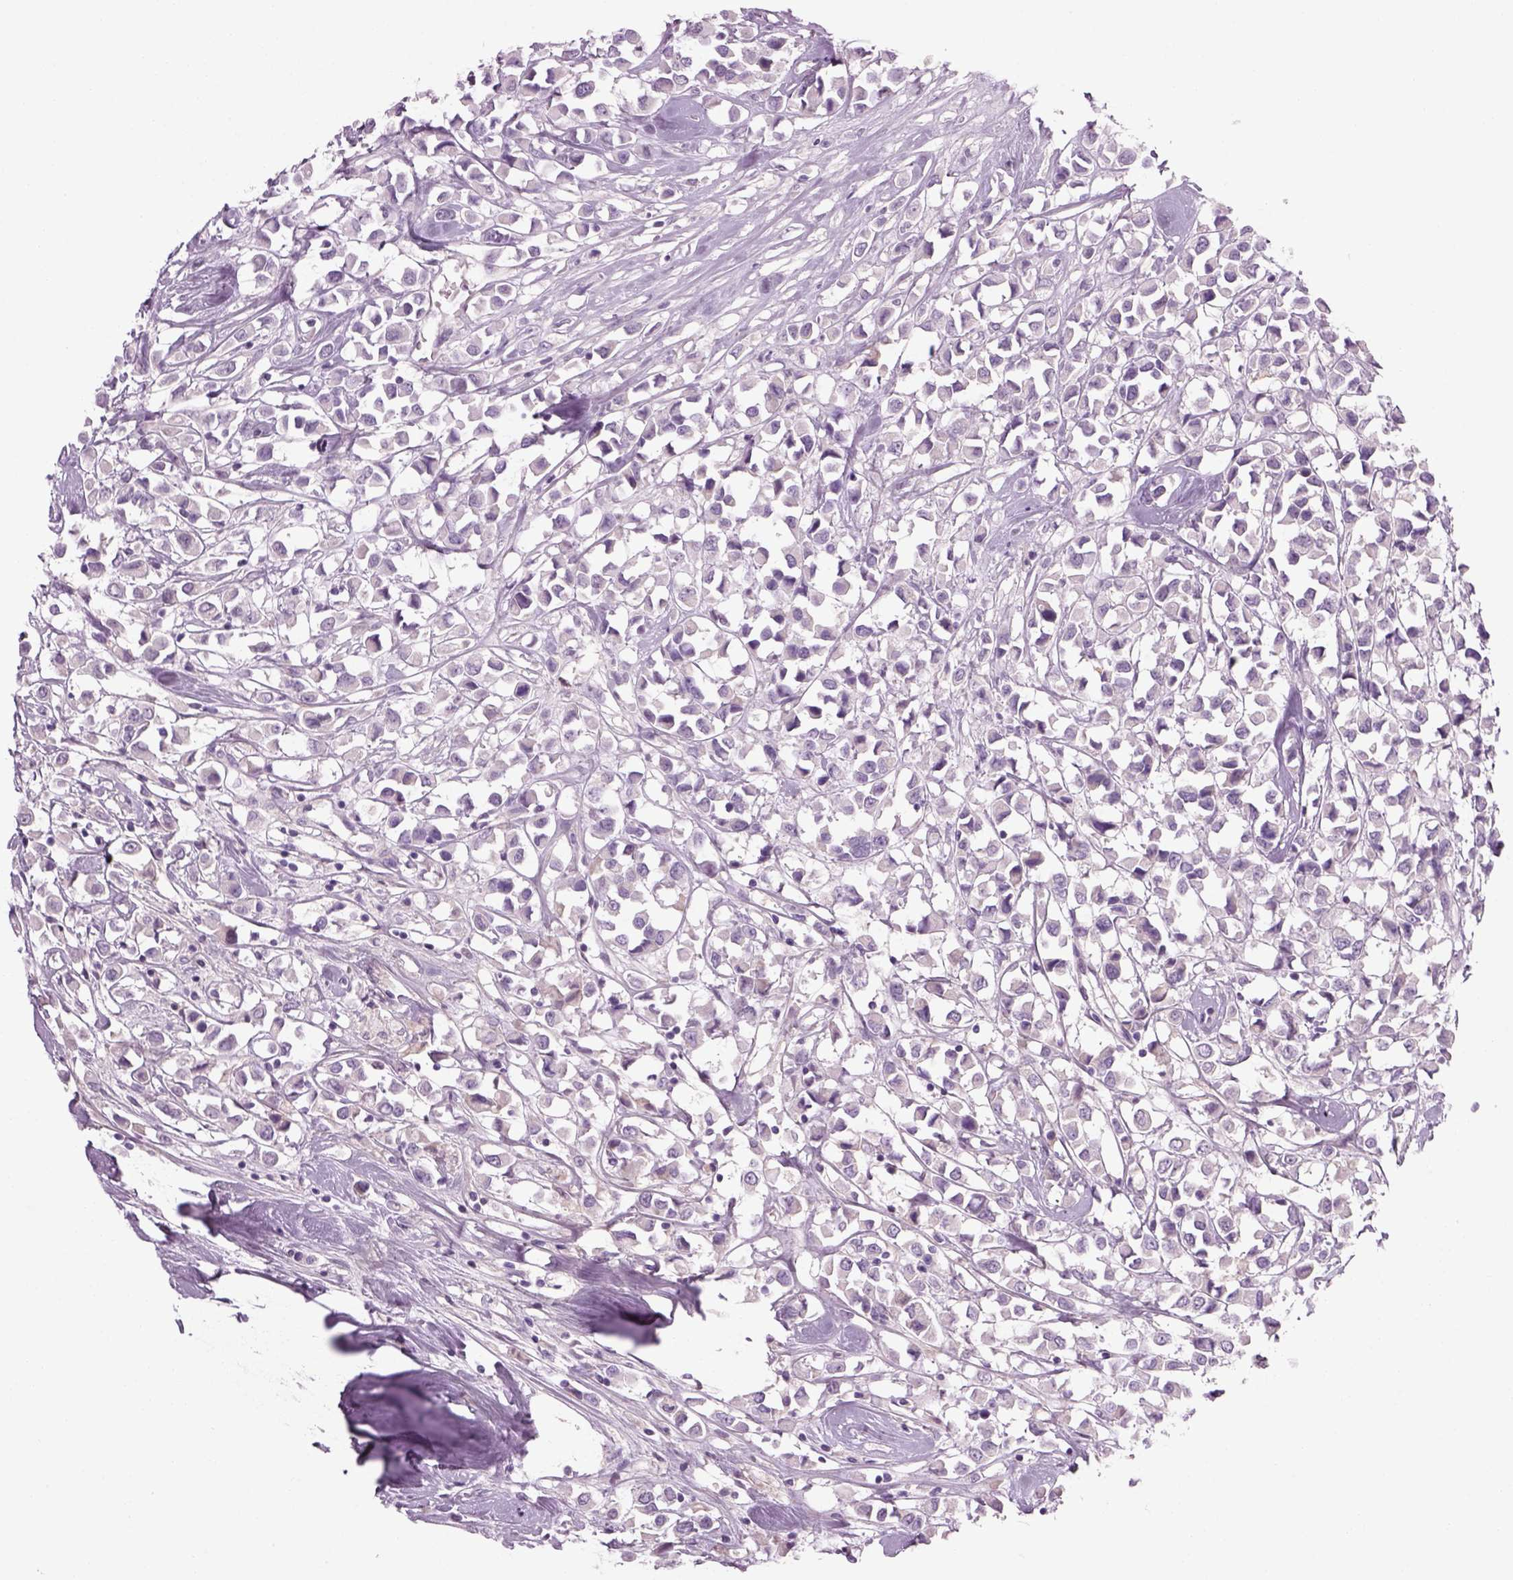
{"staining": {"intensity": "negative", "quantity": "none", "location": "none"}, "tissue": "breast cancer", "cell_type": "Tumor cells", "image_type": "cancer", "snomed": [{"axis": "morphology", "description": "Duct carcinoma"}, {"axis": "topography", "description": "Breast"}], "caption": "Human infiltrating ductal carcinoma (breast) stained for a protein using immunohistochemistry (IHC) demonstrates no staining in tumor cells.", "gene": "MDH1B", "patient": {"sex": "female", "age": 61}}